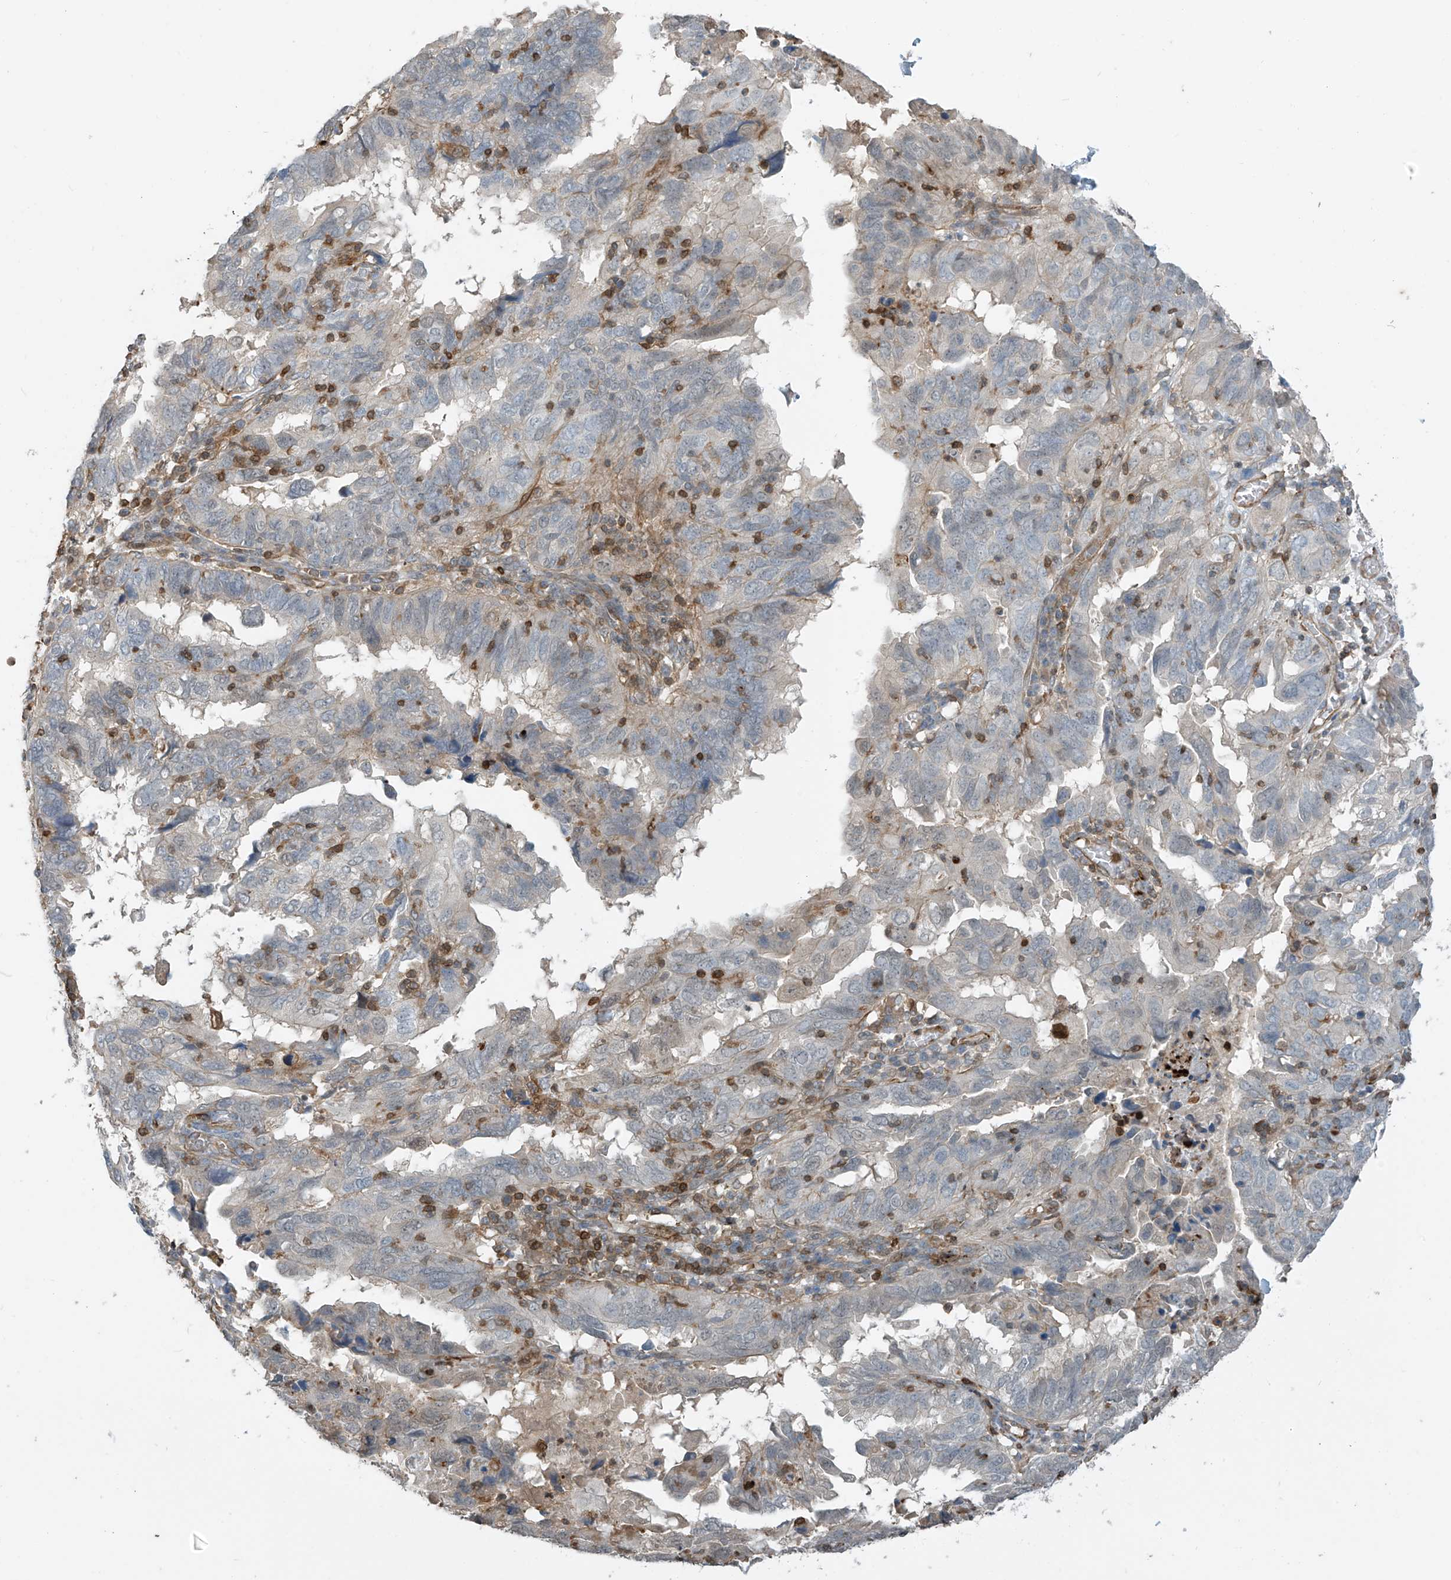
{"staining": {"intensity": "negative", "quantity": "none", "location": "none"}, "tissue": "endometrial cancer", "cell_type": "Tumor cells", "image_type": "cancer", "snomed": [{"axis": "morphology", "description": "Adenocarcinoma, NOS"}, {"axis": "topography", "description": "Uterus"}], "caption": "A photomicrograph of human endometrial cancer (adenocarcinoma) is negative for staining in tumor cells.", "gene": "SH3BGRL3", "patient": {"sex": "female", "age": 77}}